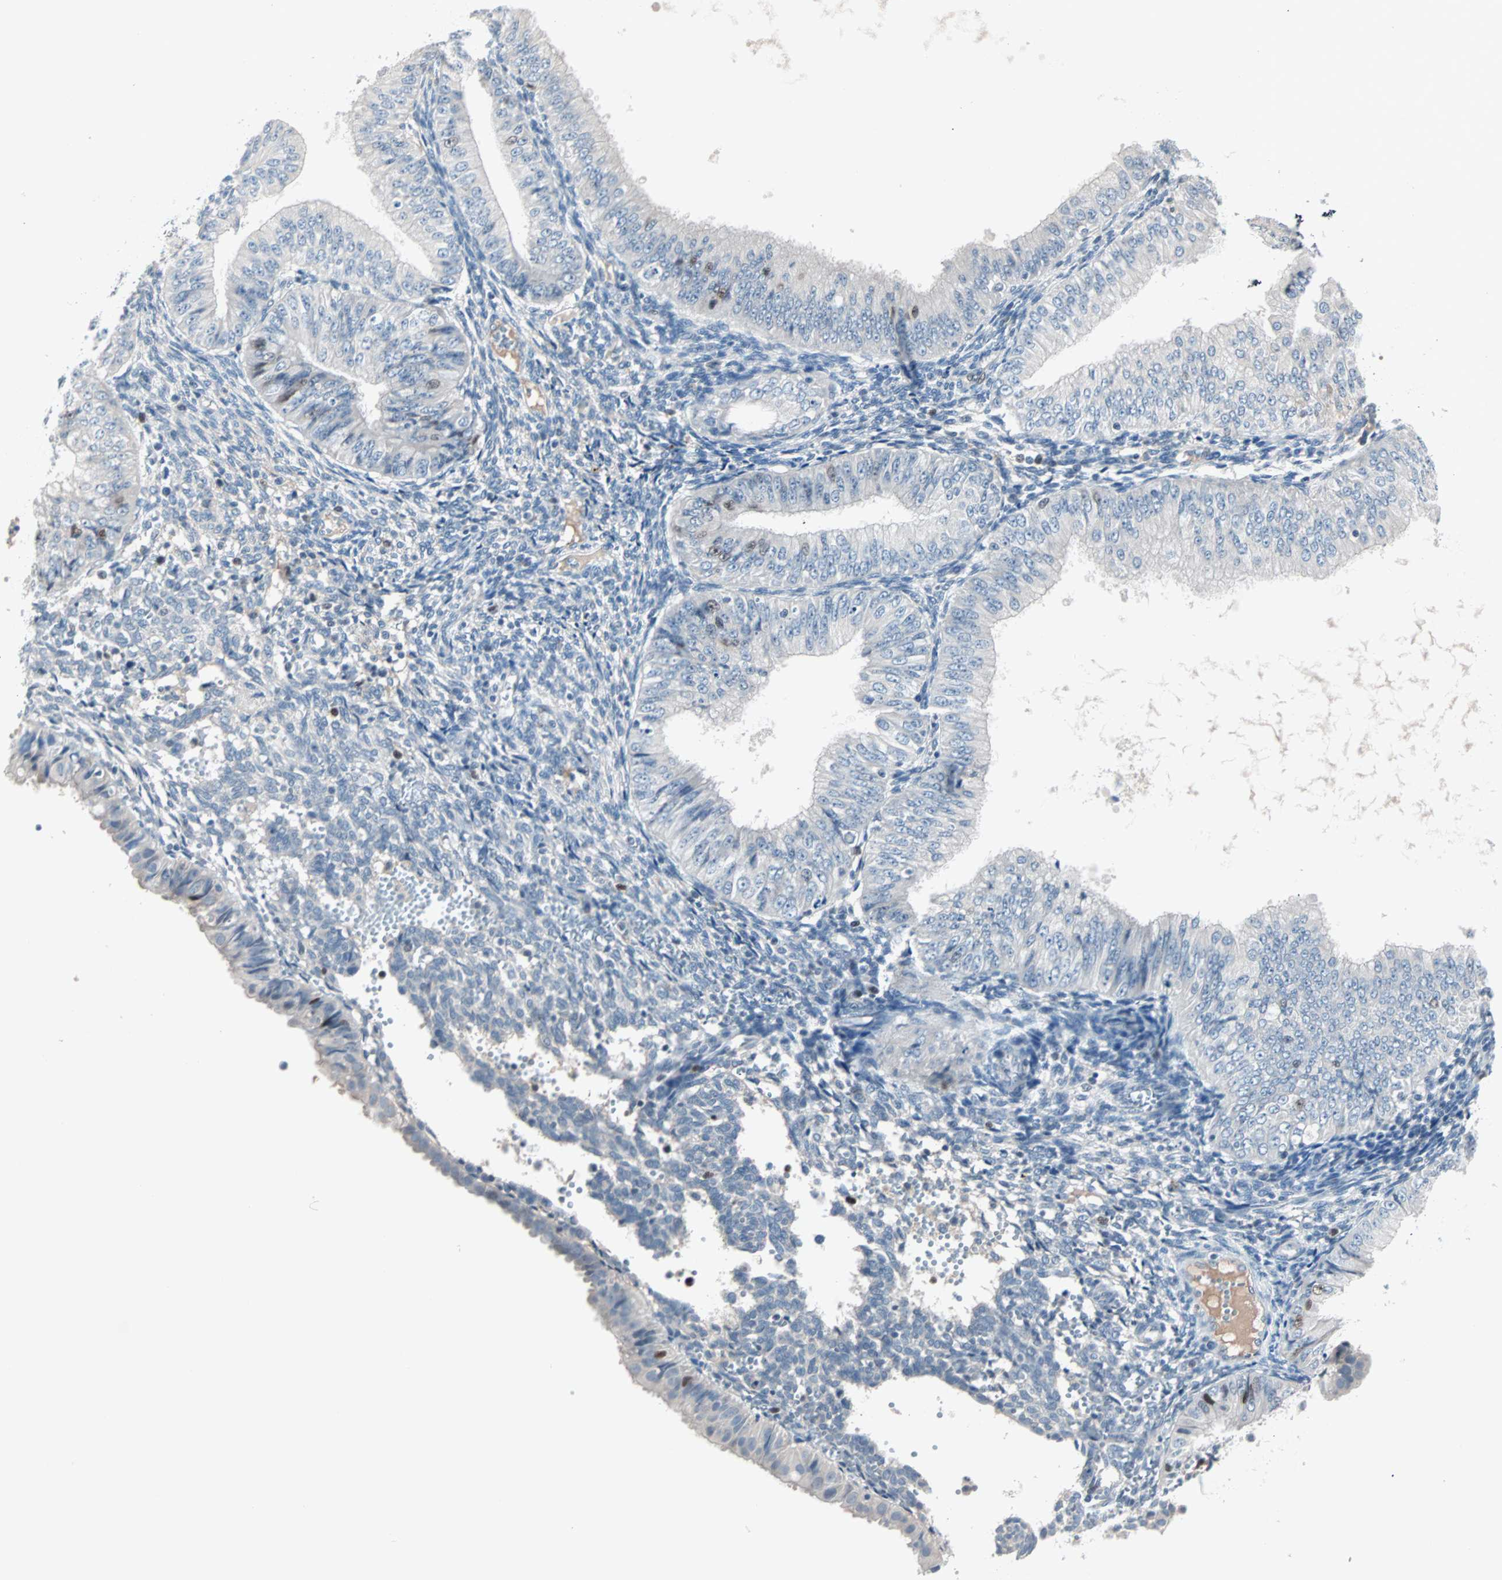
{"staining": {"intensity": "moderate", "quantity": "<25%", "location": "nuclear"}, "tissue": "endometrial cancer", "cell_type": "Tumor cells", "image_type": "cancer", "snomed": [{"axis": "morphology", "description": "Normal tissue, NOS"}, {"axis": "morphology", "description": "Adenocarcinoma, NOS"}, {"axis": "topography", "description": "Endometrium"}], "caption": "Moderate nuclear staining is present in approximately <25% of tumor cells in endometrial adenocarcinoma.", "gene": "CCNE2", "patient": {"sex": "female", "age": 53}}